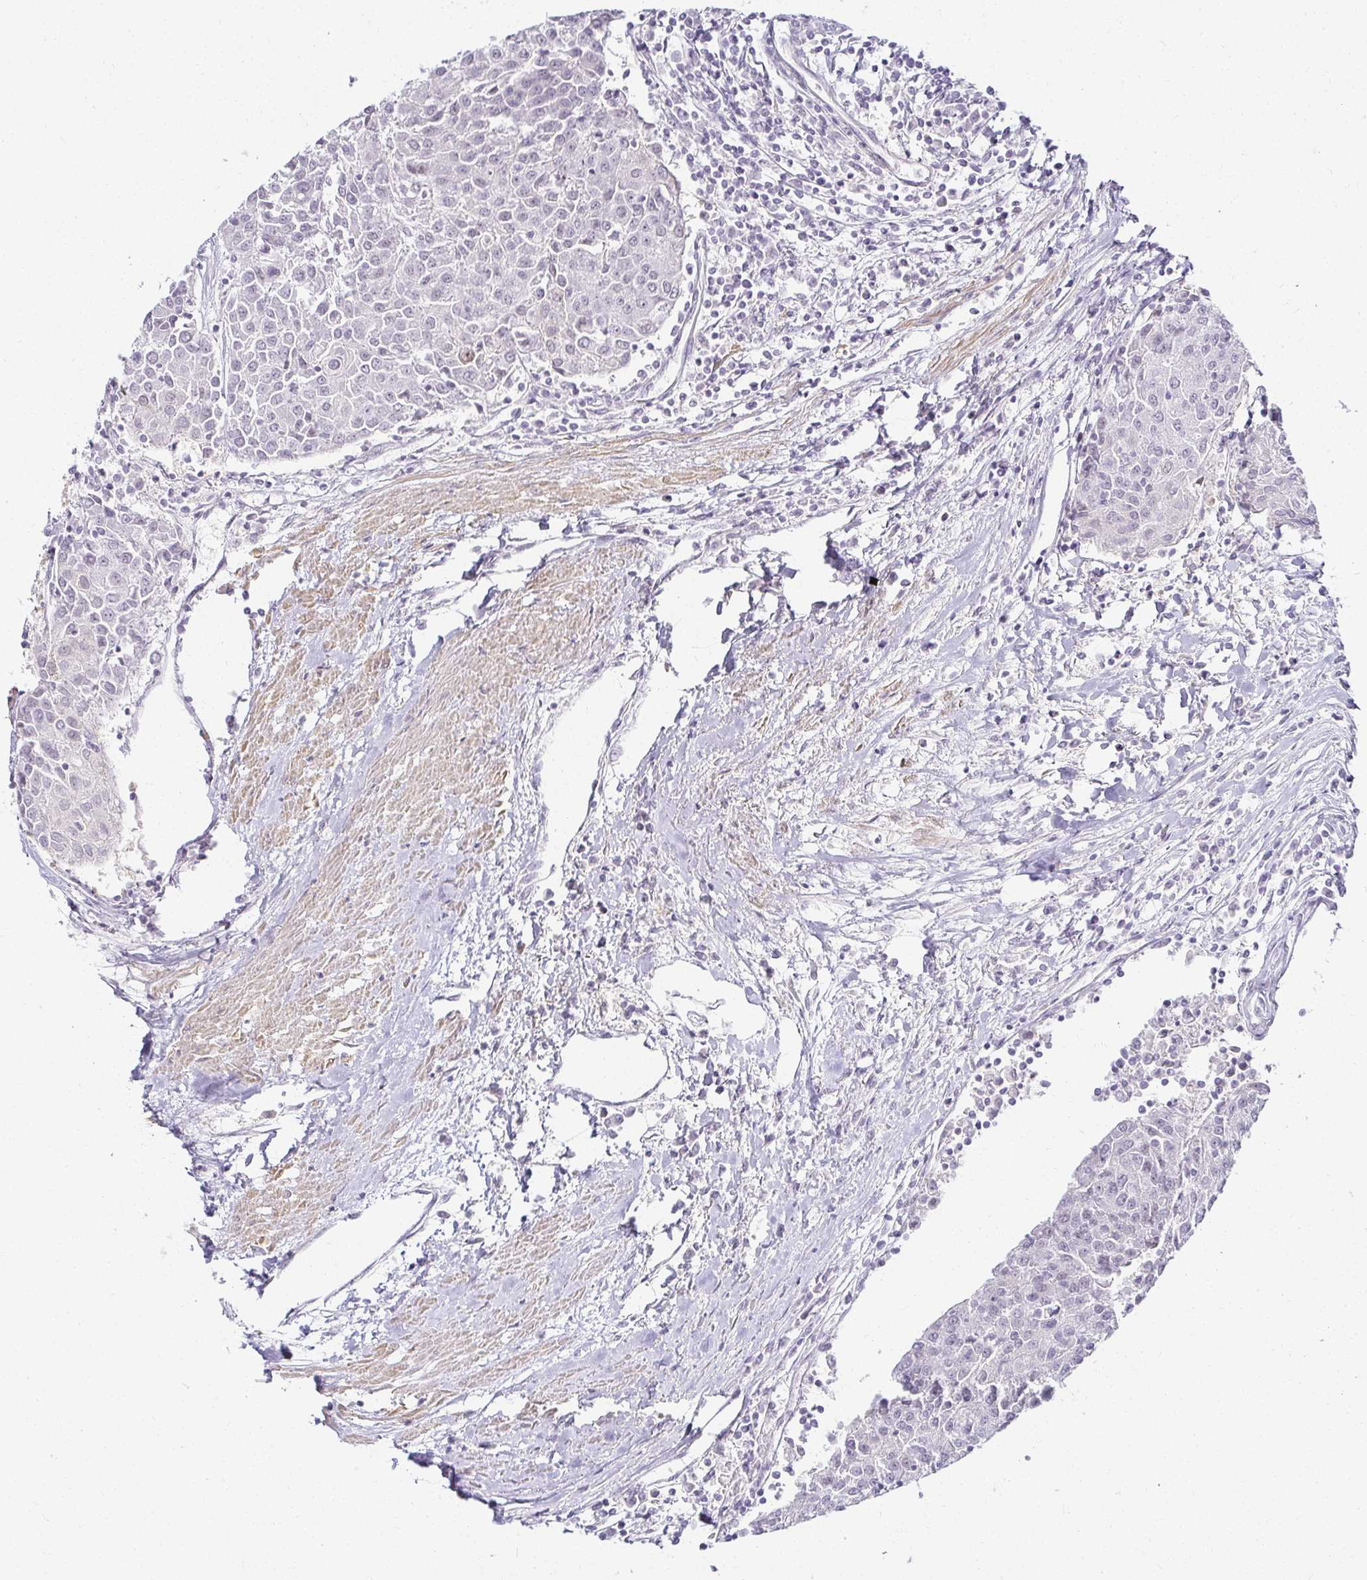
{"staining": {"intensity": "negative", "quantity": "none", "location": "none"}, "tissue": "urothelial cancer", "cell_type": "Tumor cells", "image_type": "cancer", "snomed": [{"axis": "morphology", "description": "Urothelial carcinoma, High grade"}, {"axis": "topography", "description": "Urinary bladder"}], "caption": "Image shows no significant protein expression in tumor cells of high-grade urothelial carcinoma.", "gene": "ACAN", "patient": {"sex": "female", "age": 85}}